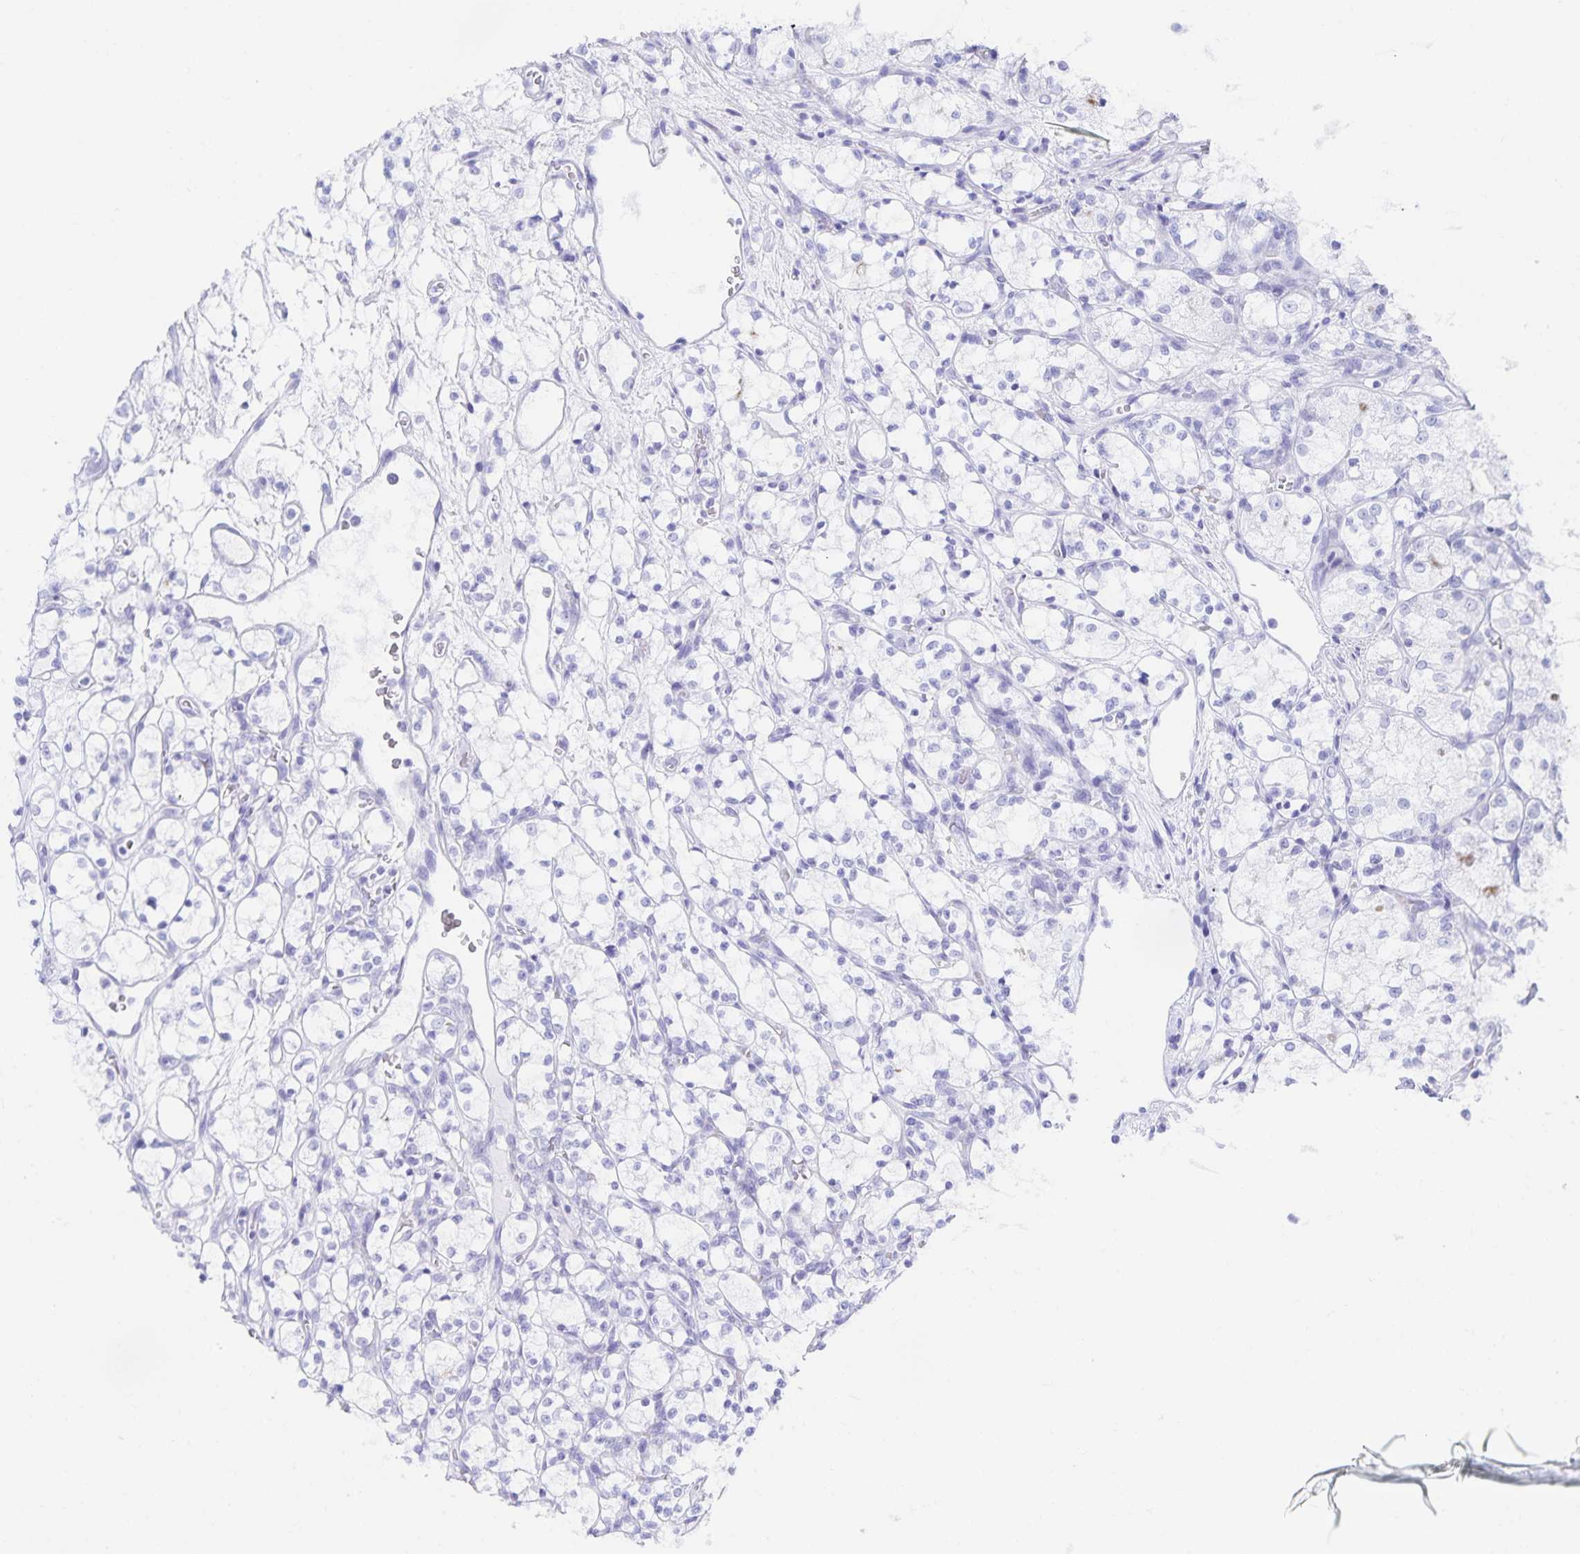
{"staining": {"intensity": "negative", "quantity": "none", "location": "none"}, "tissue": "renal cancer", "cell_type": "Tumor cells", "image_type": "cancer", "snomed": [{"axis": "morphology", "description": "Adenocarcinoma, NOS"}, {"axis": "topography", "description": "Kidney"}], "caption": "An immunohistochemistry micrograph of renal cancer (adenocarcinoma) is shown. There is no staining in tumor cells of renal cancer (adenocarcinoma).", "gene": "SNTN", "patient": {"sex": "female", "age": 69}}